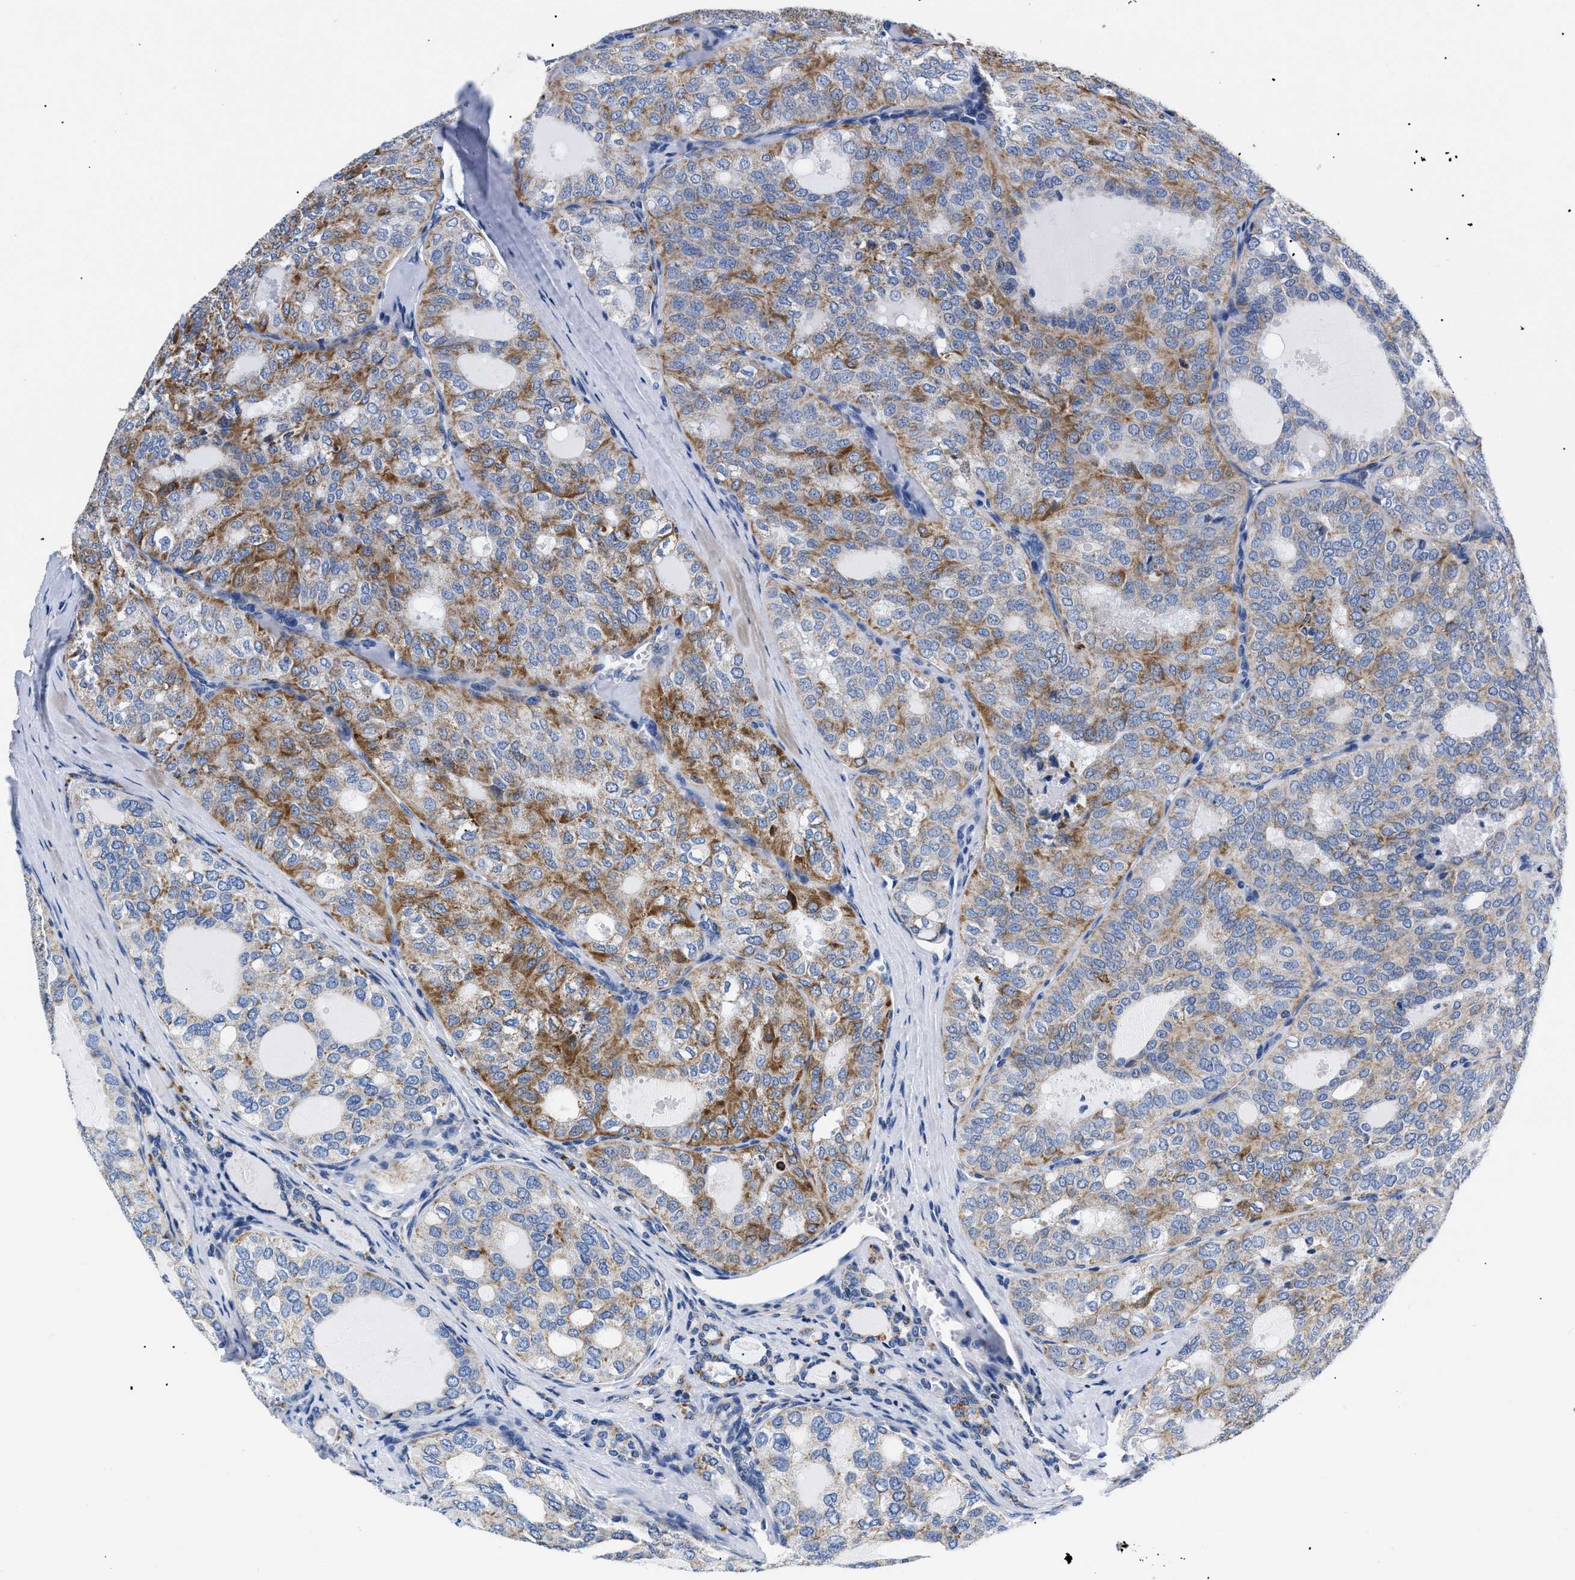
{"staining": {"intensity": "moderate", "quantity": "25%-75%", "location": "cytoplasmic/membranous"}, "tissue": "thyroid cancer", "cell_type": "Tumor cells", "image_type": "cancer", "snomed": [{"axis": "morphology", "description": "Follicular adenoma carcinoma, NOS"}, {"axis": "topography", "description": "Thyroid gland"}], "caption": "Moderate cytoplasmic/membranous positivity for a protein is identified in approximately 25%-75% of tumor cells of thyroid cancer using IHC.", "gene": "GPR149", "patient": {"sex": "male", "age": 75}}